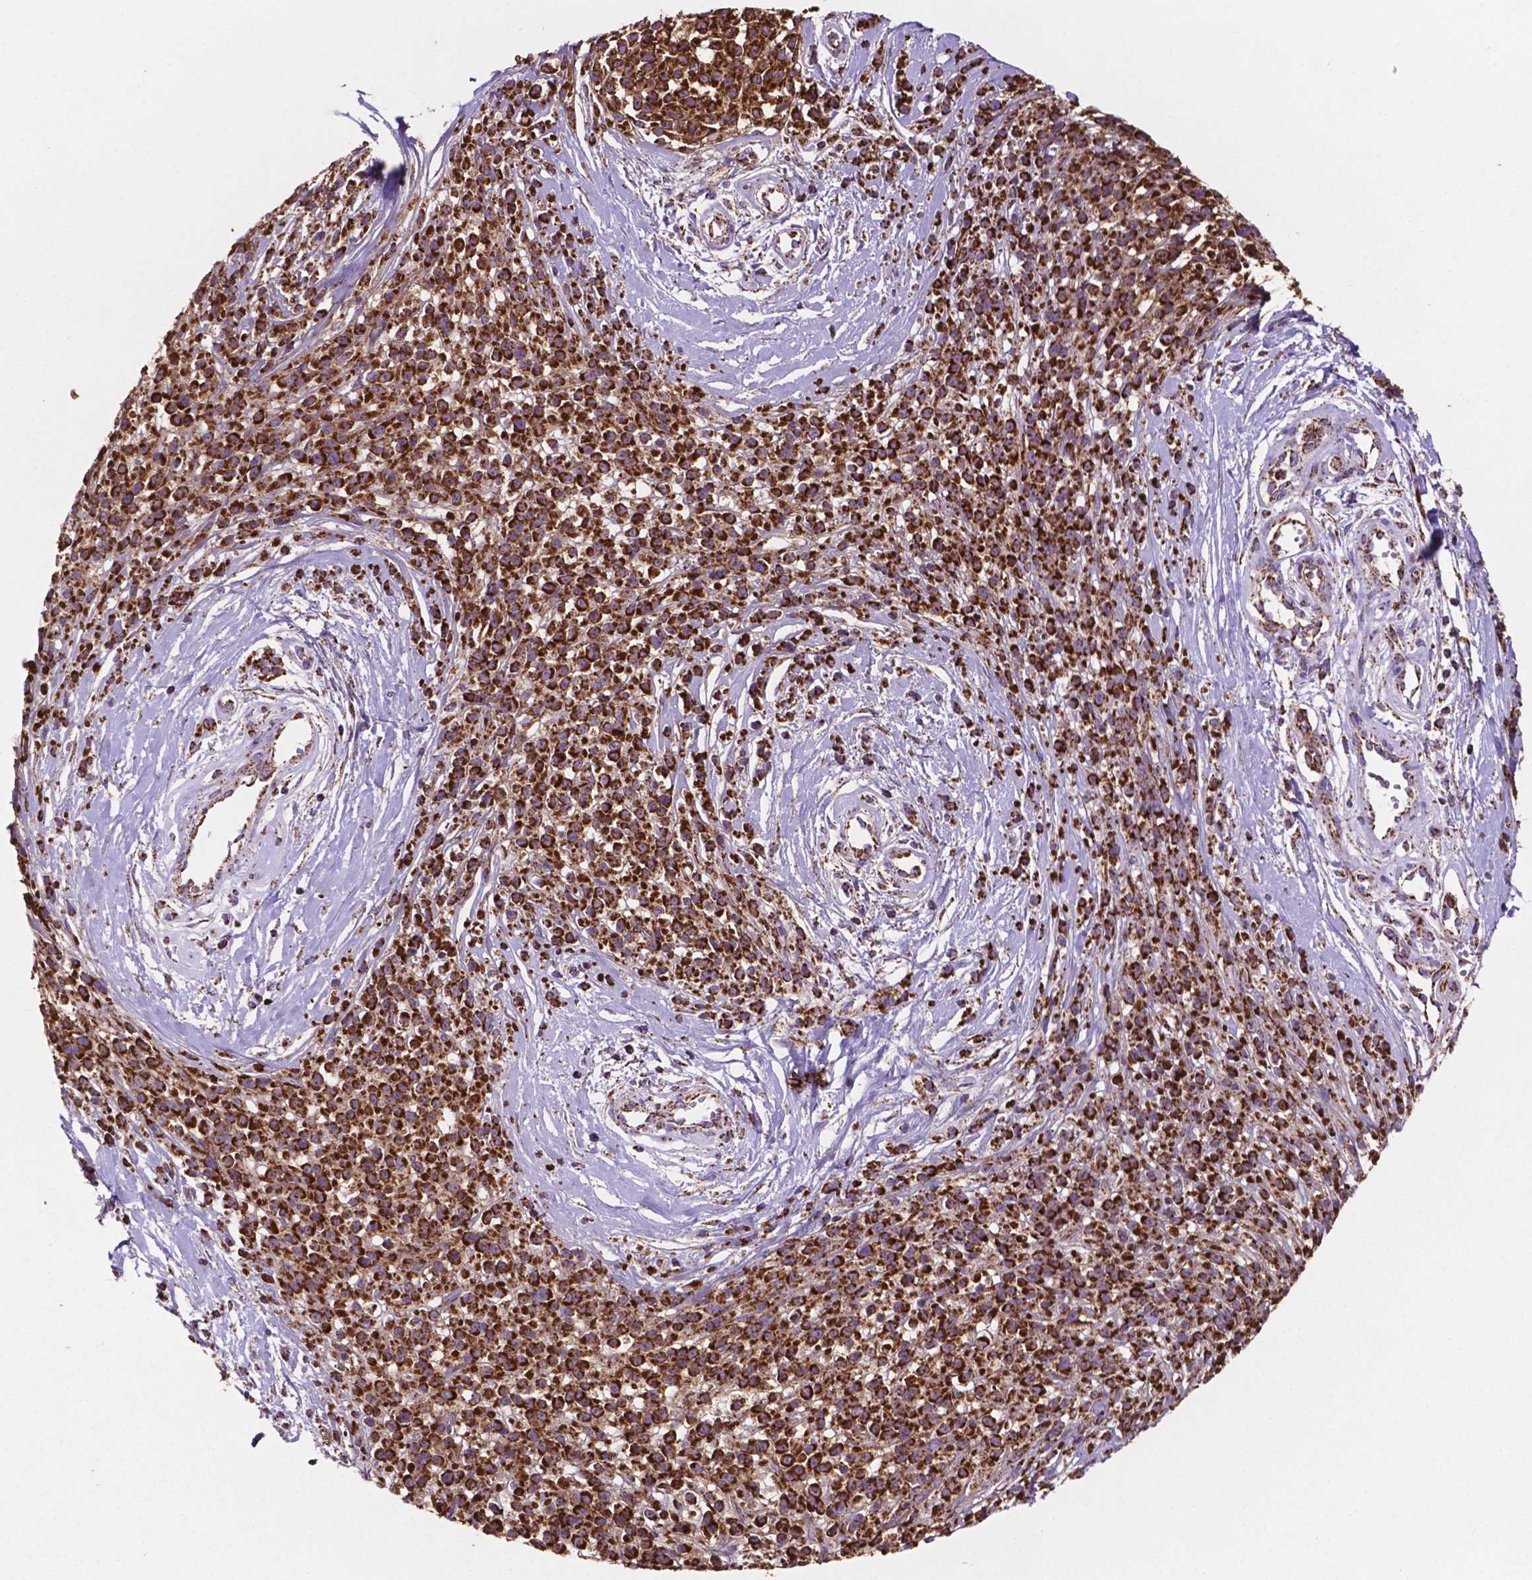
{"staining": {"intensity": "strong", "quantity": ">75%", "location": "cytoplasmic/membranous"}, "tissue": "melanoma", "cell_type": "Tumor cells", "image_type": "cancer", "snomed": [{"axis": "morphology", "description": "Malignant melanoma, NOS"}, {"axis": "topography", "description": "Skin"}, {"axis": "topography", "description": "Skin of trunk"}], "caption": "Strong cytoplasmic/membranous protein positivity is present in about >75% of tumor cells in melanoma. Immunohistochemistry stains the protein of interest in brown and the nuclei are stained blue.", "gene": "HSPD1", "patient": {"sex": "male", "age": 74}}